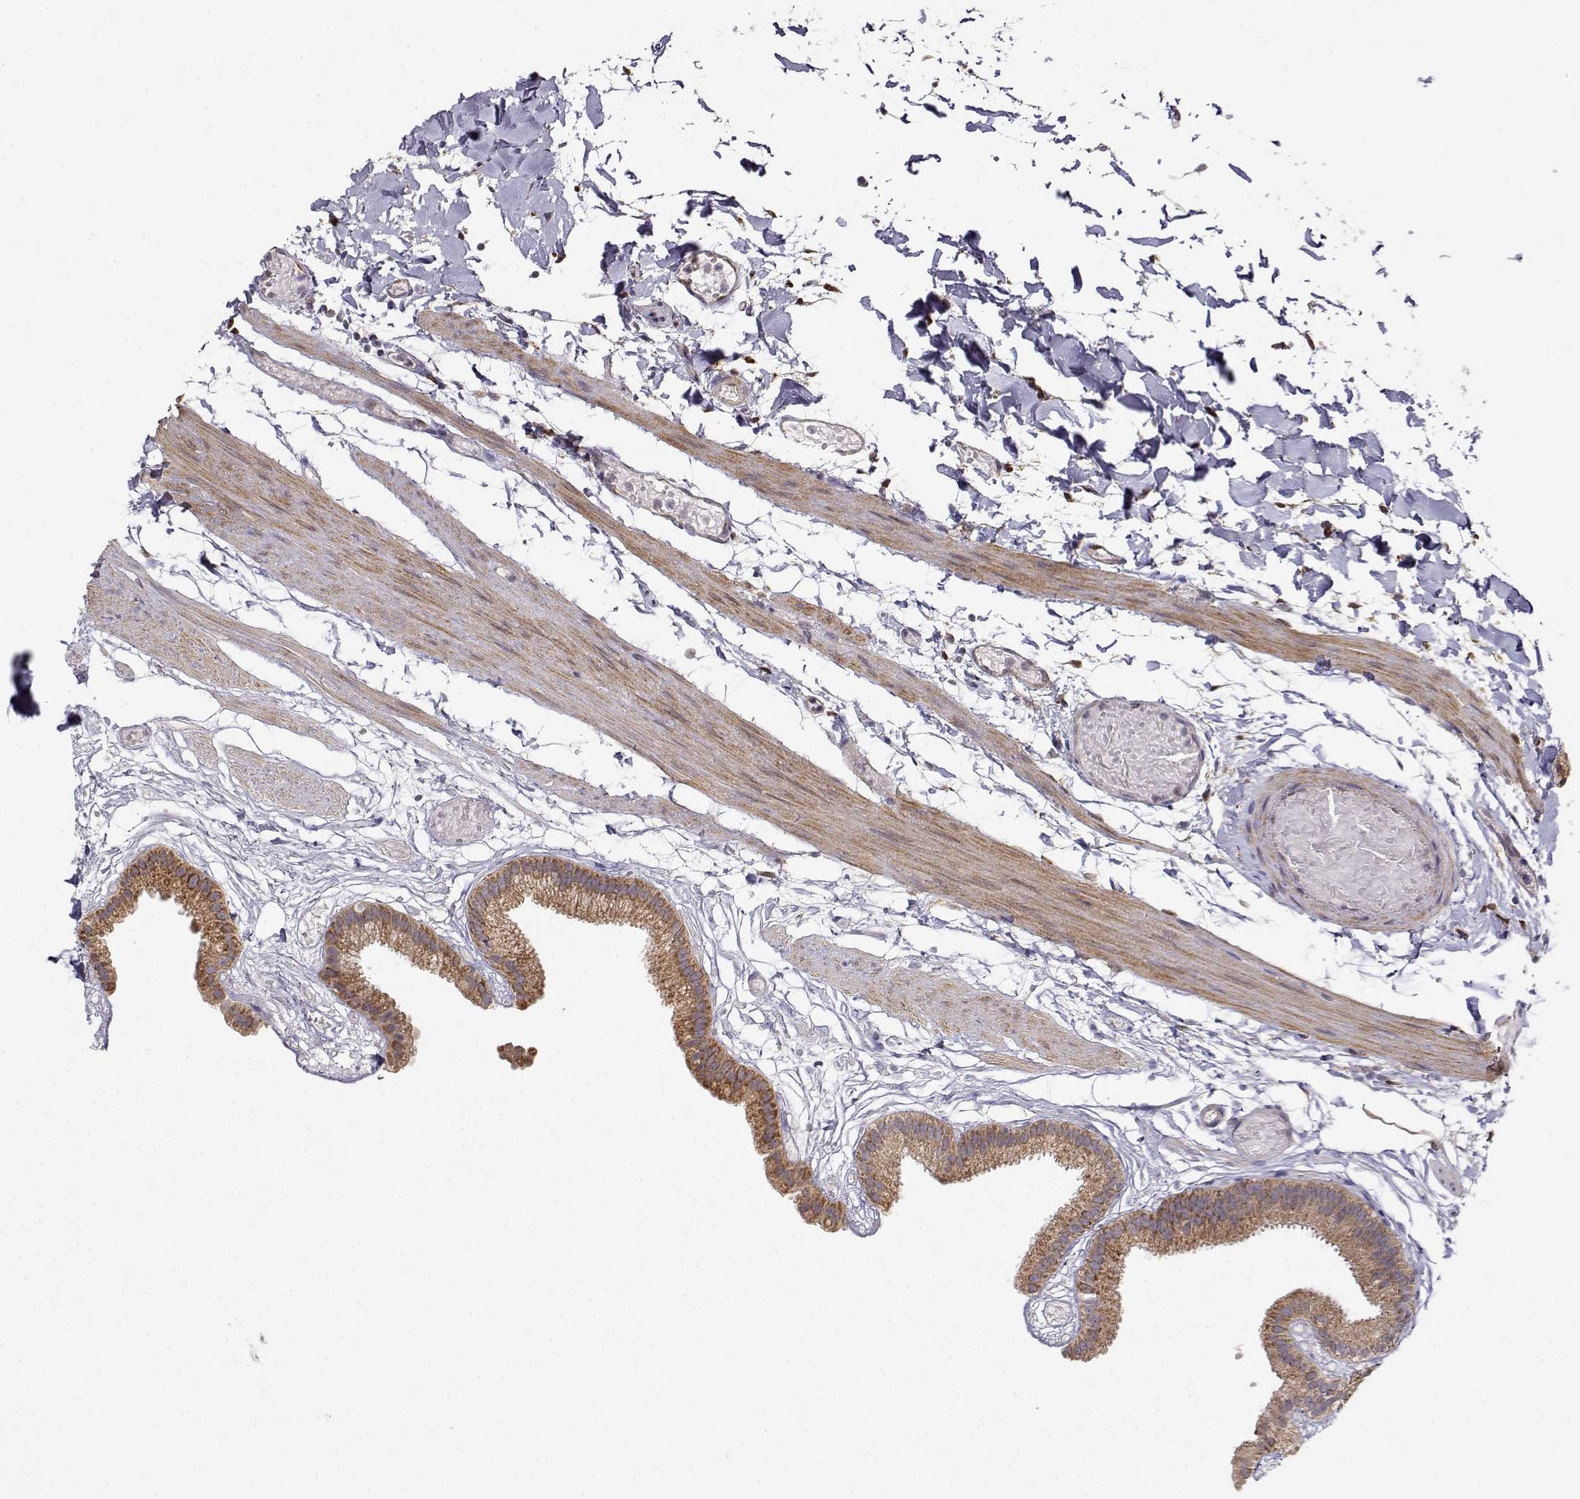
{"staining": {"intensity": "moderate", "quantity": ">75%", "location": "cytoplasmic/membranous"}, "tissue": "gallbladder", "cell_type": "Glandular cells", "image_type": "normal", "snomed": [{"axis": "morphology", "description": "Normal tissue, NOS"}, {"axis": "topography", "description": "Gallbladder"}], "caption": "A brown stain highlights moderate cytoplasmic/membranous positivity of a protein in glandular cells of unremarkable human gallbladder.", "gene": "PAIP1", "patient": {"sex": "female", "age": 45}}